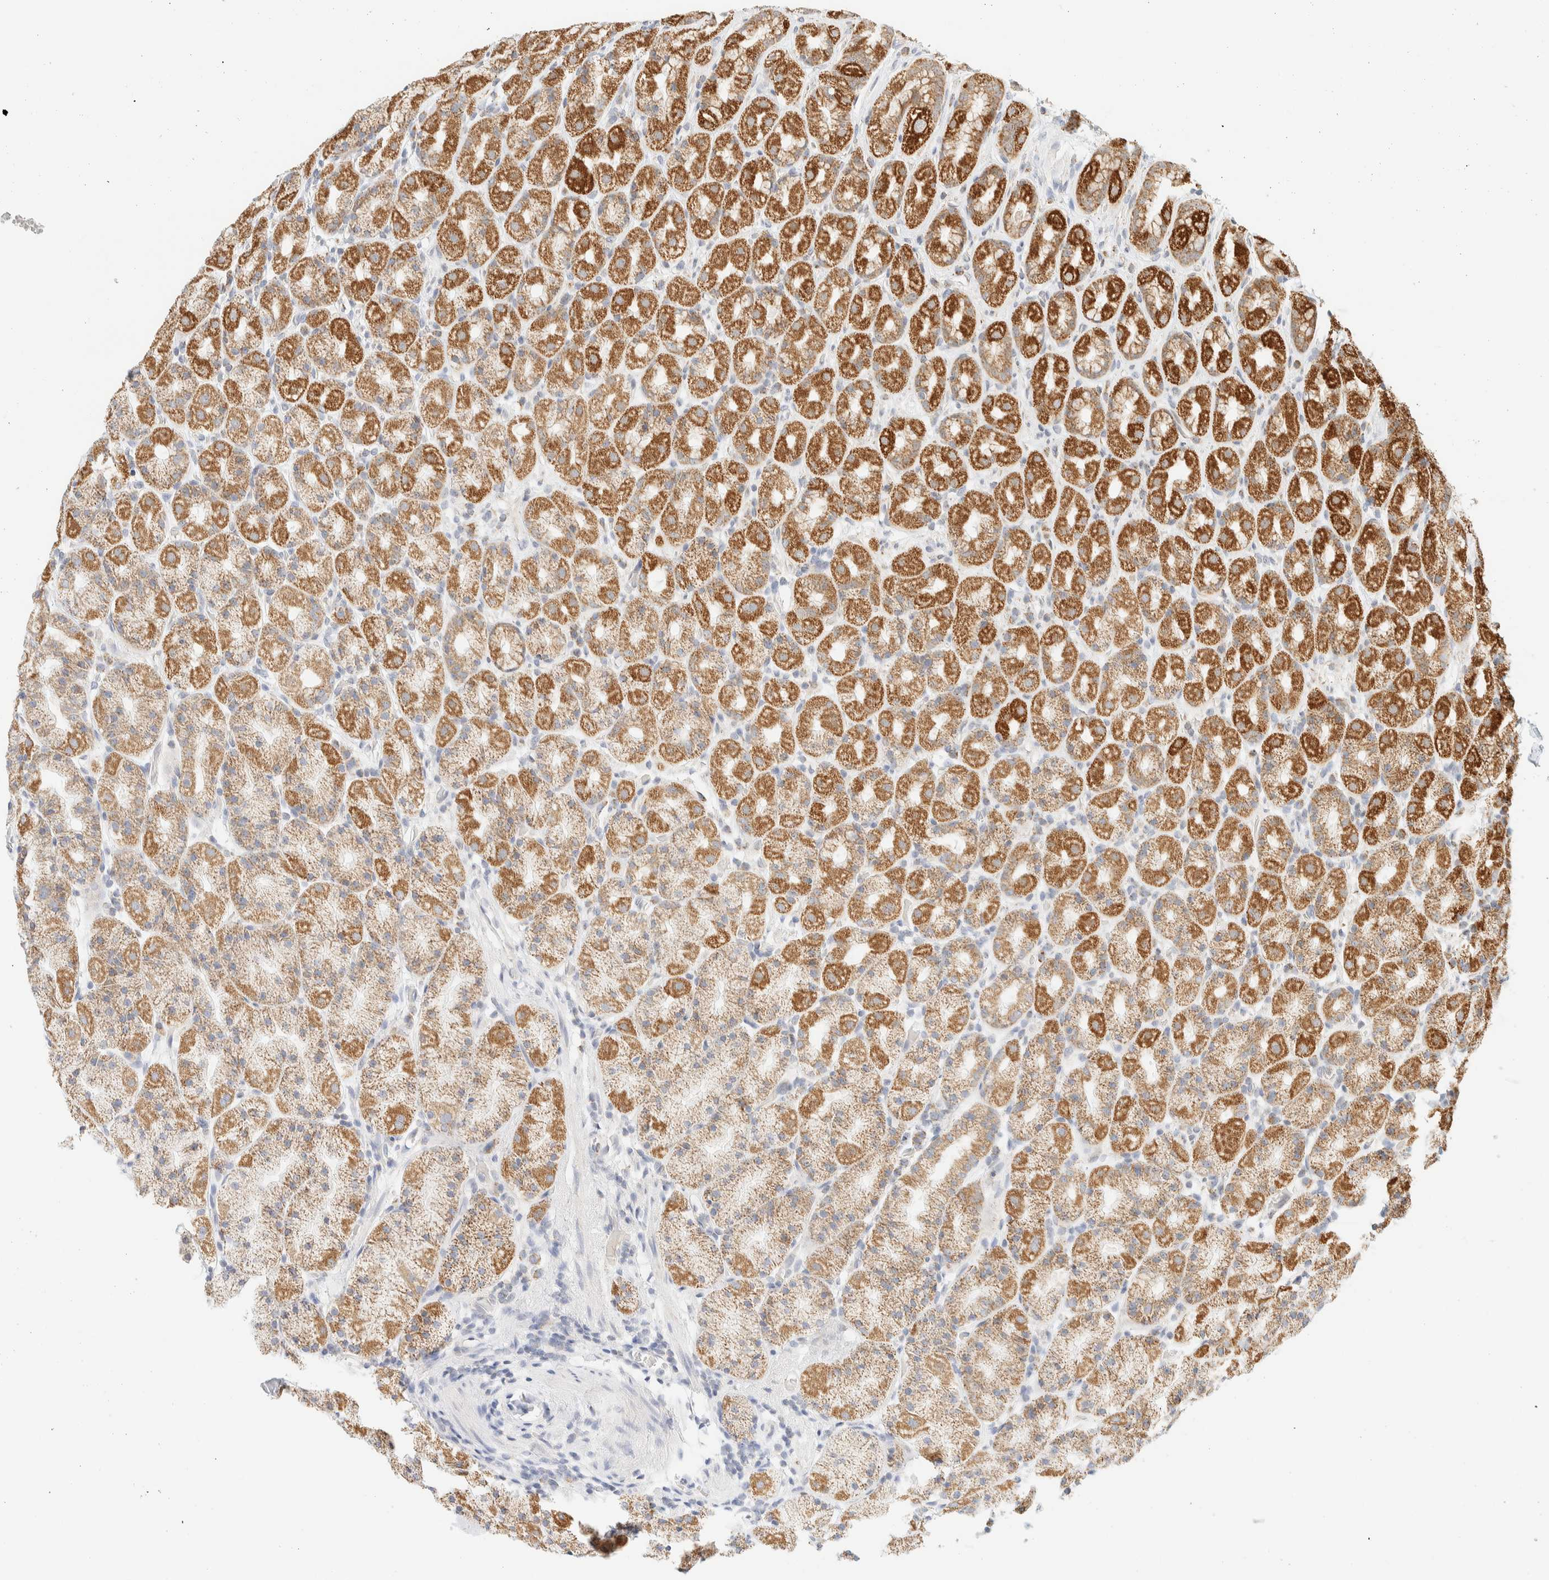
{"staining": {"intensity": "moderate", "quantity": ">75%", "location": "cytoplasmic/membranous"}, "tissue": "stomach", "cell_type": "Glandular cells", "image_type": "normal", "snomed": [{"axis": "morphology", "description": "Normal tissue, NOS"}, {"axis": "topography", "description": "Stomach, upper"}], "caption": "Human stomach stained for a protein (brown) exhibits moderate cytoplasmic/membranous positive expression in about >75% of glandular cells.", "gene": "PPM1K", "patient": {"sex": "male", "age": 68}}